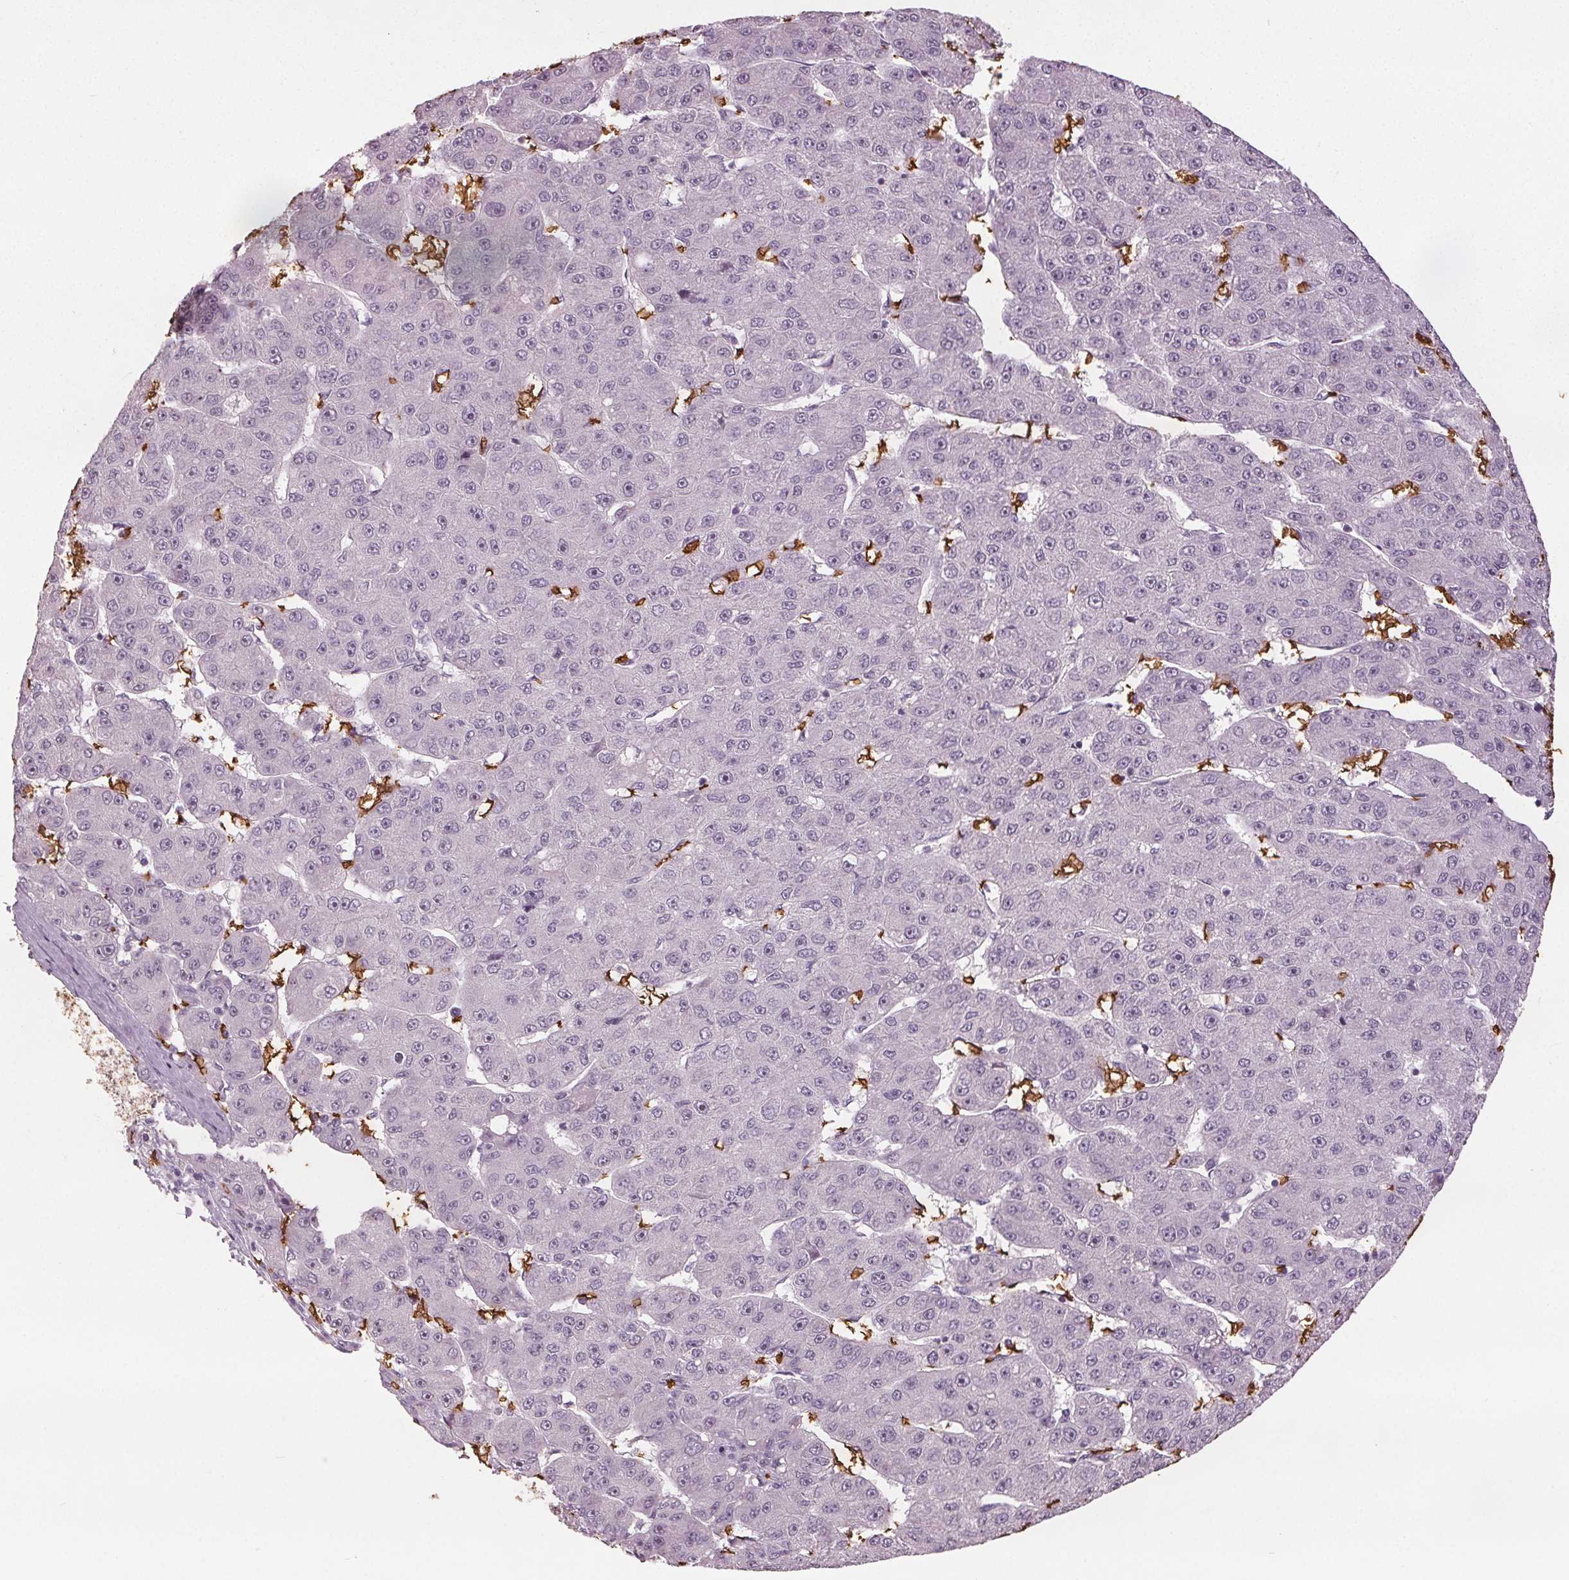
{"staining": {"intensity": "negative", "quantity": "none", "location": "none"}, "tissue": "liver cancer", "cell_type": "Tumor cells", "image_type": "cancer", "snomed": [{"axis": "morphology", "description": "Carcinoma, Hepatocellular, NOS"}, {"axis": "topography", "description": "Liver"}], "caption": "Hepatocellular carcinoma (liver) stained for a protein using IHC shows no staining tumor cells.", "gene": "SLC4A1", "patient": {"sex": "male", "age": 67}}